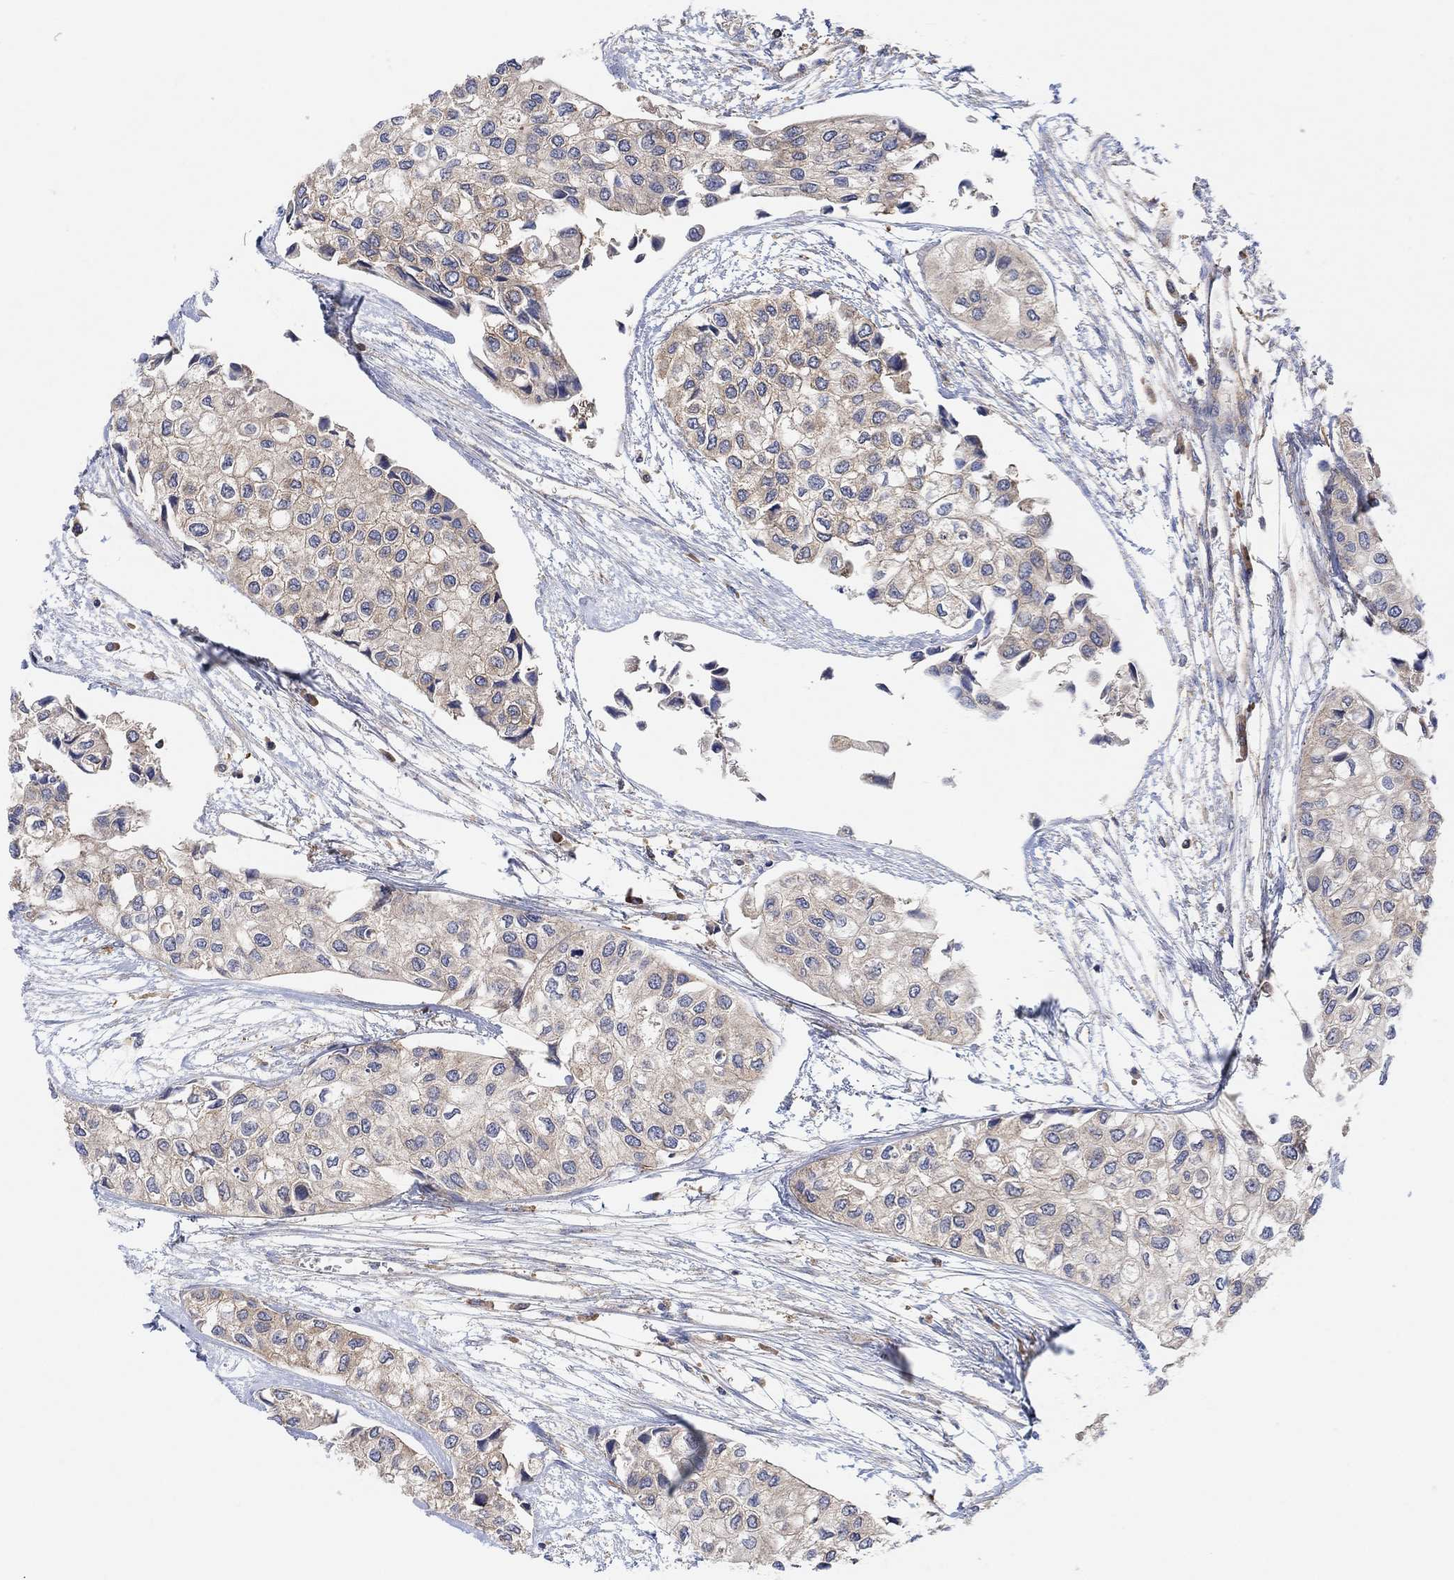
{"staining": {"intensity": "weak", "quantity": "25%-75%", "location": "cytoplasmic/membranous"}, "tissue": "urothelial cancer", "cell_type": "Tumor cells", "image_type": "cancer", "snomed": [{"axis": "morphology", "description": "Urothelial carcinoma, High grade"}, {"axis": "topography", "description": "Urinary bladder"}], "caption": "High-grade urothelial carcinoma stained for a protein (brown) displays weak cytoplasmic/membranous positive expression in approximately 25%-75% of tumor cells.", "gene": "BLOC1S3", "patient": {"sex": "male", "age": 73}}